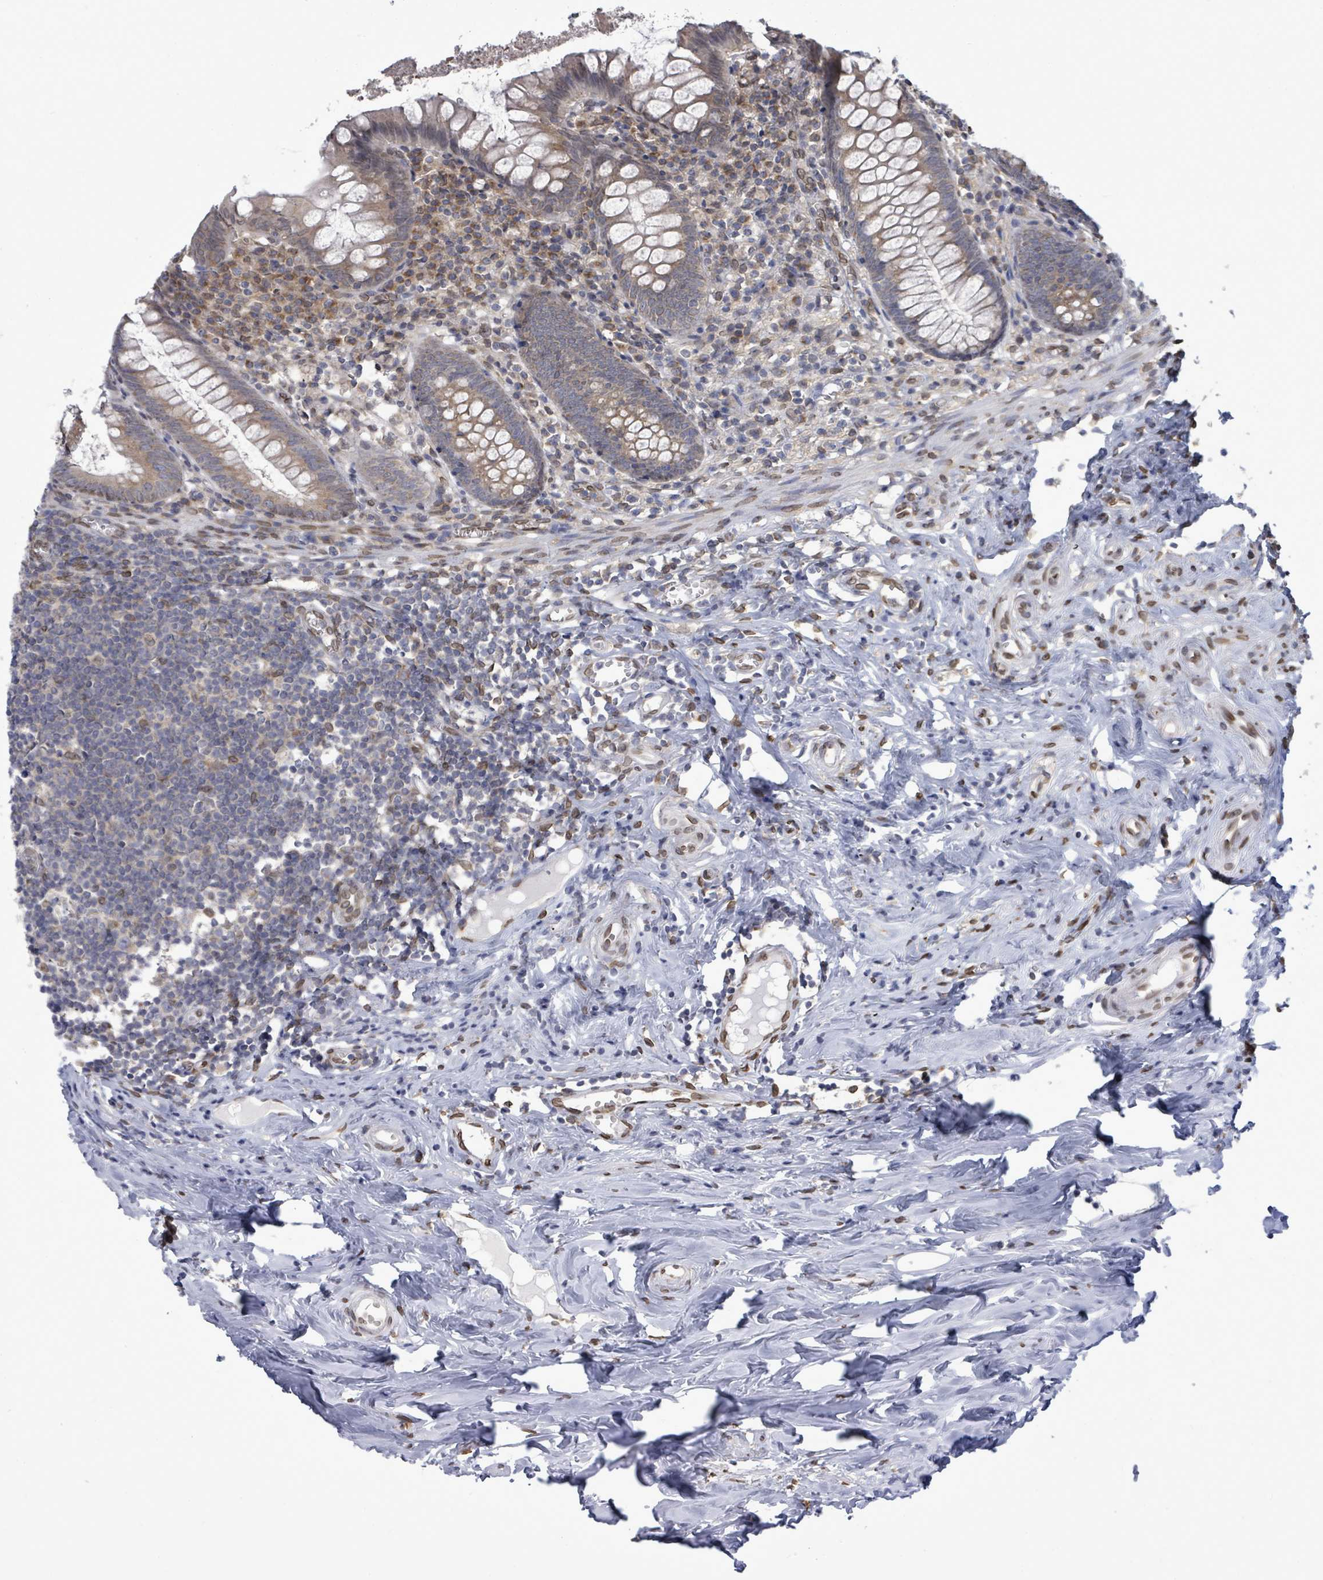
{"staining": {"intensity": "weak", "quantity": "25%-75%", "location": "cytoplasmic/membranous,nuclear"}, "tissue": "appendix", "cell_type": "Glandular cells", "image_type": "normal", "snomed": [{"axis": "morphology", "description": "Normal tissue, NOS"}, {"axis": "topography", "description": "Appendix"}], "caption": "The photomicrograph displays a brown stain indicating the presence of a protein in the cytoplasmic/membranous,nuclear of glandular cells in appendix. The staining was performed using DAB, with brown indicating positive protein expression. Nuclei are stained blue with hematoxylin.", "gene": "ARFGAP1", "patient": {"sex": "female", "age": 51}}